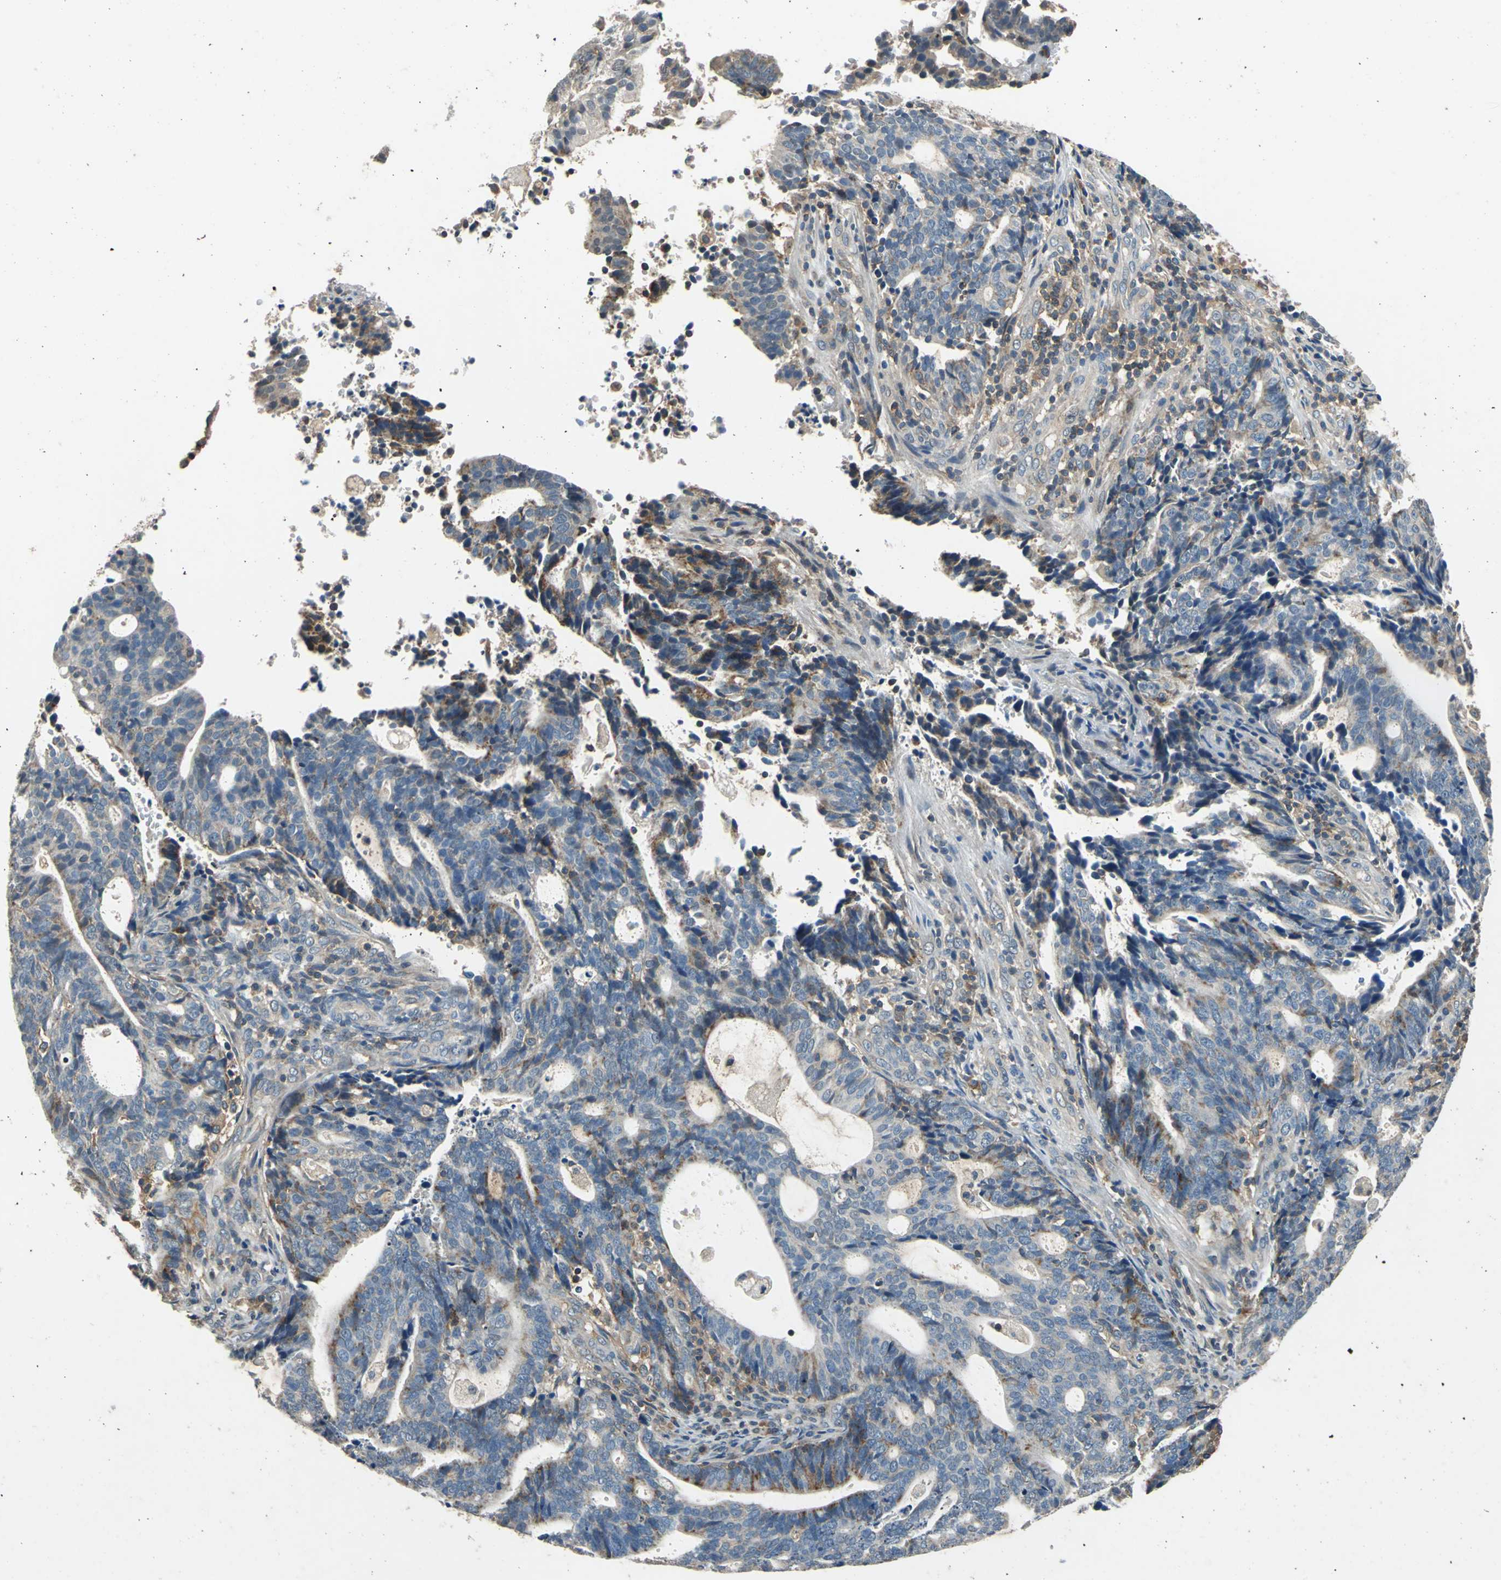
{"staining": {"intensity": "moderate", "quantity": "<25%", "location": "cytoplasmic/membranous"}, "tissue": "endometrial cancer", "cell_type": "Tumor cells", "image_type": "cancer", "snomed": [{"axis": "morphology", "description": "Adenocarcinoma, NOS"}, {"axis": "topography", "description": "Uterus"}], "caption": "Immunohistochemistry micrograph of neoplastic tissue: endometrial cancer (adenocarcinoma) stained using IHC demonstrates low levels of moderate protein expression localized specifically in the cytoplasmic/membranous of tumor cells, appearing as a cytoplasmic/membranous brown color.", "gene": "SLC19A2", "patient": {"sex": "female", "age": 83}}